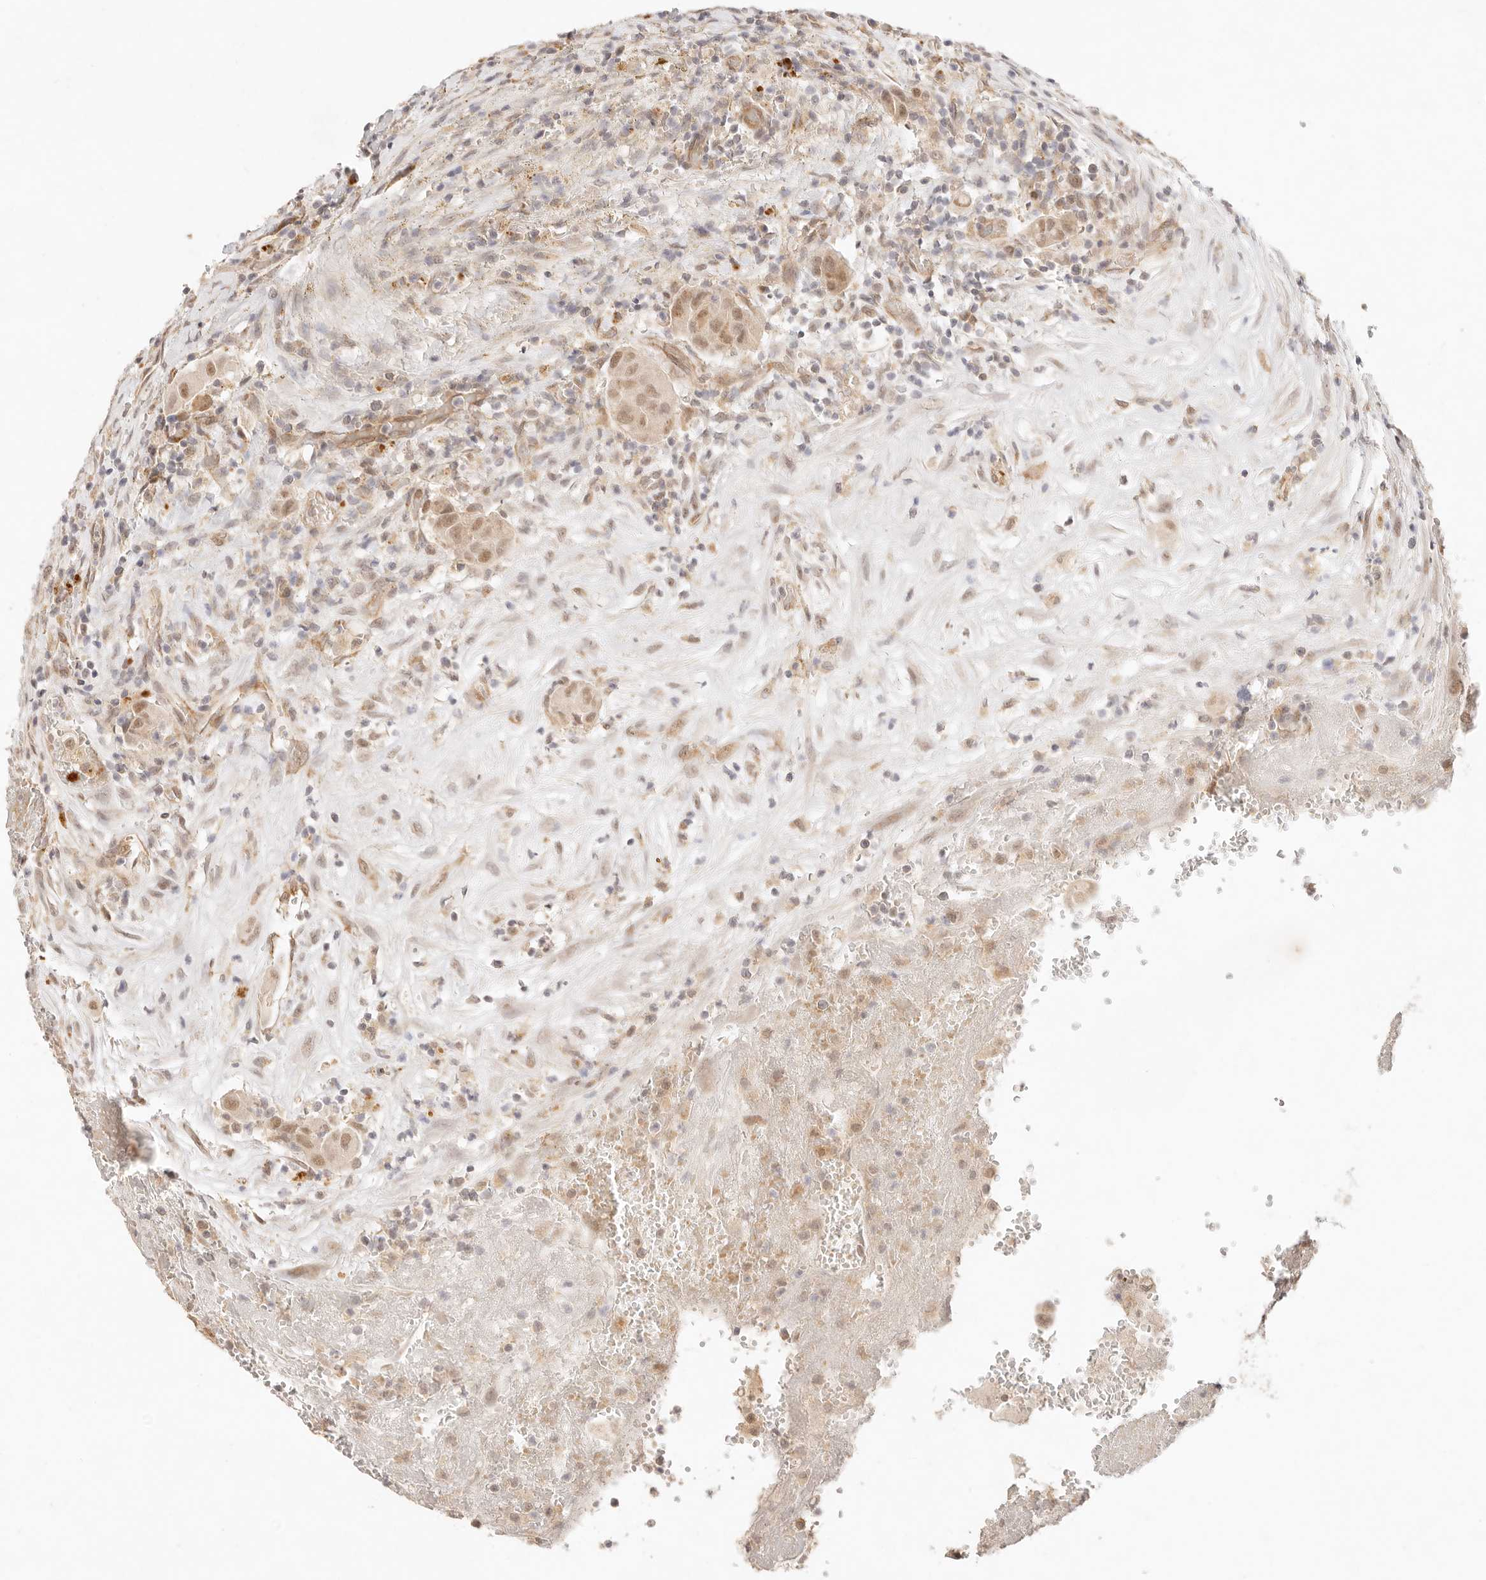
{"staining": {"intensity": "moderate", "quantity": ">75%", "location": "cytoplasmic/membranous,nuclear"}, "tissue": "thyroid cancer", "cell_type": "Tumor cells", "image_type": "cancer", "snomed": [{"axis": "morphology", "description": "Papillary adenocarcinoma, NOS"}, {"axis": "topography", "description": "Thyroid gland"}], "caption": "Immunohistochemical staining of human thyroid papillary adenocarcinoma shows medium levels of moderate cytoplasmic/membranous and nuclear expression in approximately >75% of tumor cells. (Brightfield microscopy of DAB IHC at high magnification).", "gene": "GPR156", "patient": {"sex": "male", "age": 77}}